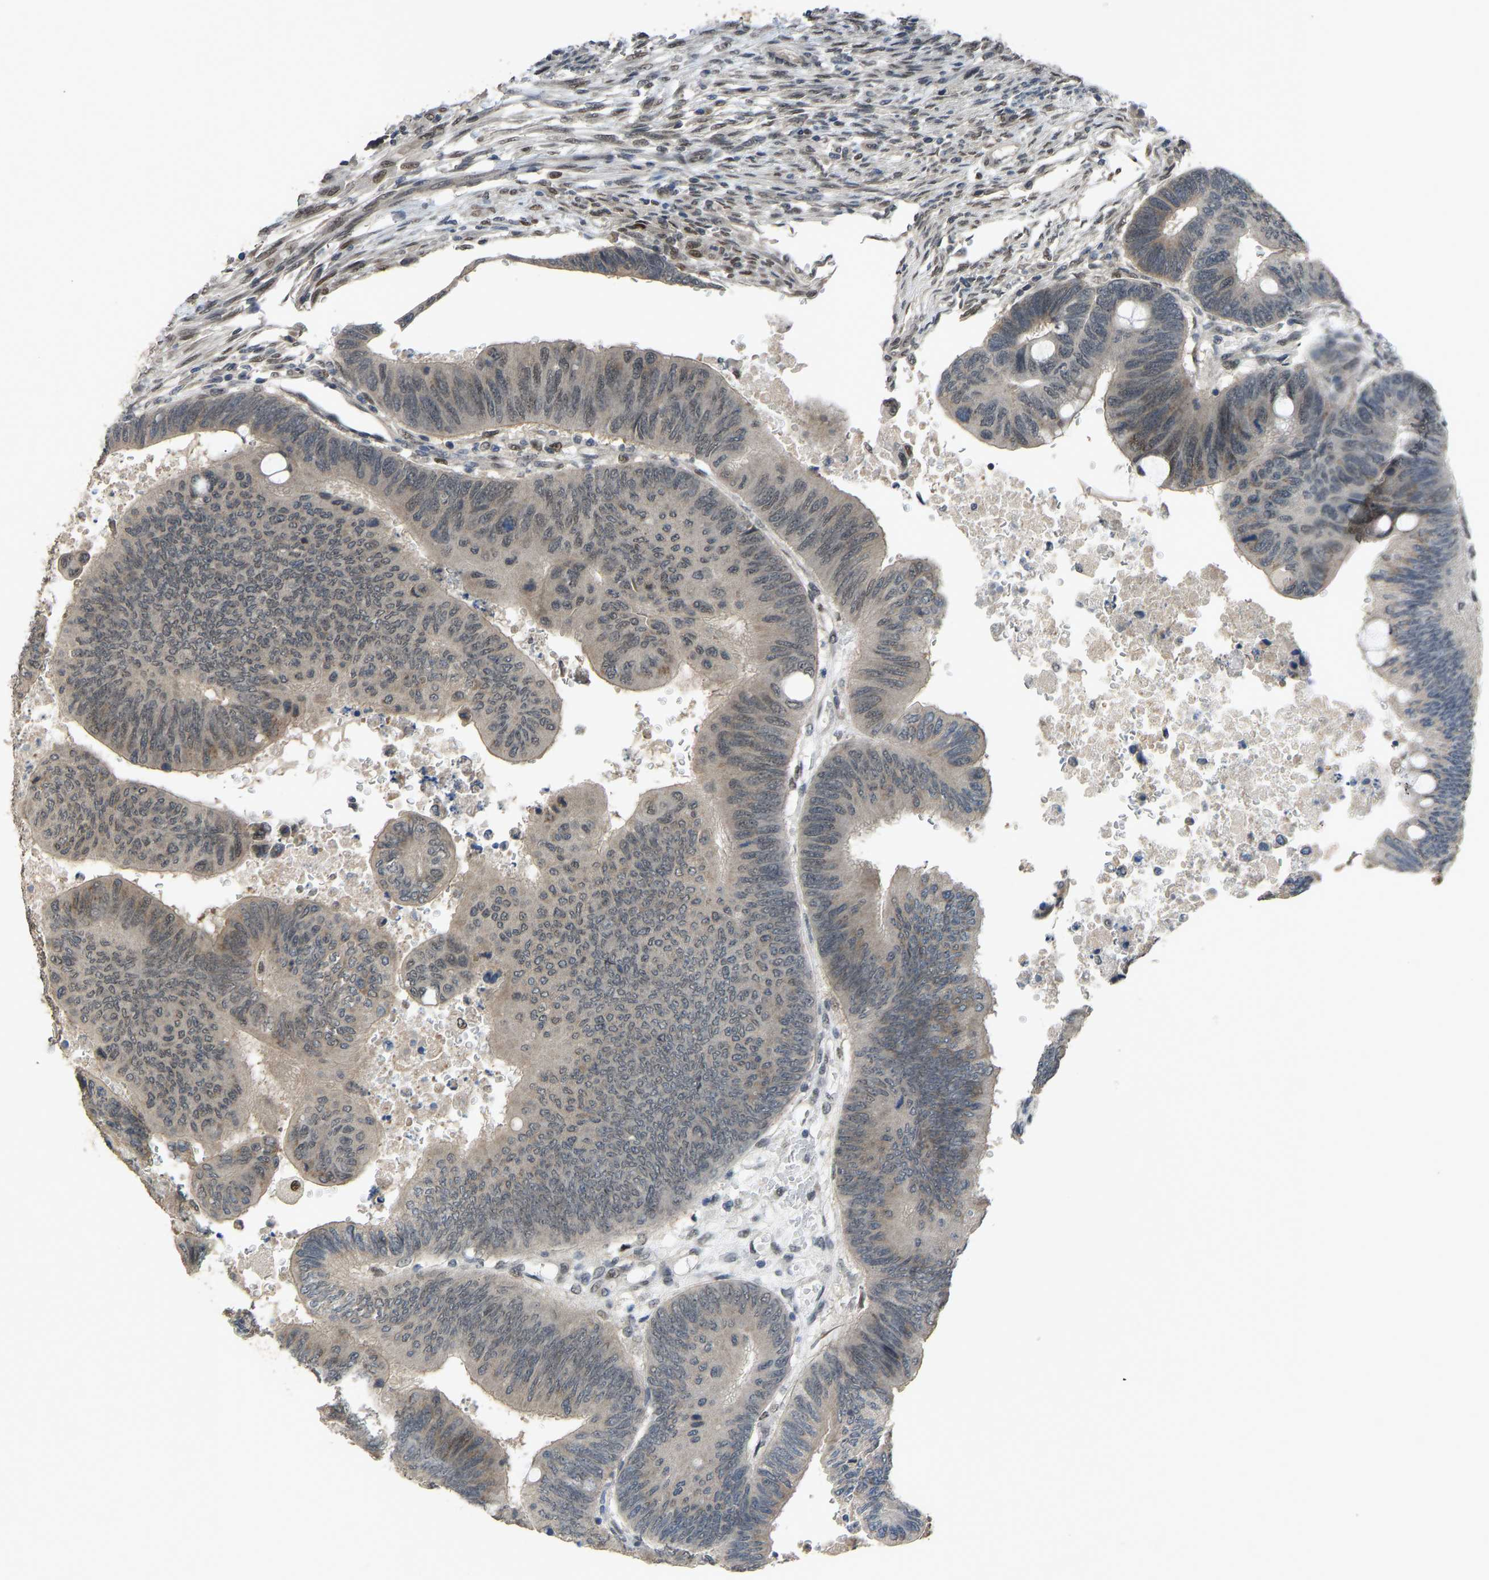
{"staining": {"intensity": "weak", "quantity": "25%-75%", "location": "cytoplasmic/membranous"}, "tissue": "colorectal cancer", "cell_type": "Tumor cells", "image_type": "cancer", "snomed": [{"axis": "morphology", "description": "Normal tissue, NOS"}, {"axis": "morphology", "description": "Adenocarcinoma, NOS"}, {"axis": "topography", "description": "Rectum"}, {"axis": "topography", "description": "Peripheral nerve tissue"}], "caption": "A brown stain highlights weak cytoplasmic/membranous expression of a protein in adenocarcinoma (colorectal) tumor cells.", "gene": "KPNA6", "patient": {"sex": "male", "age": 92}}